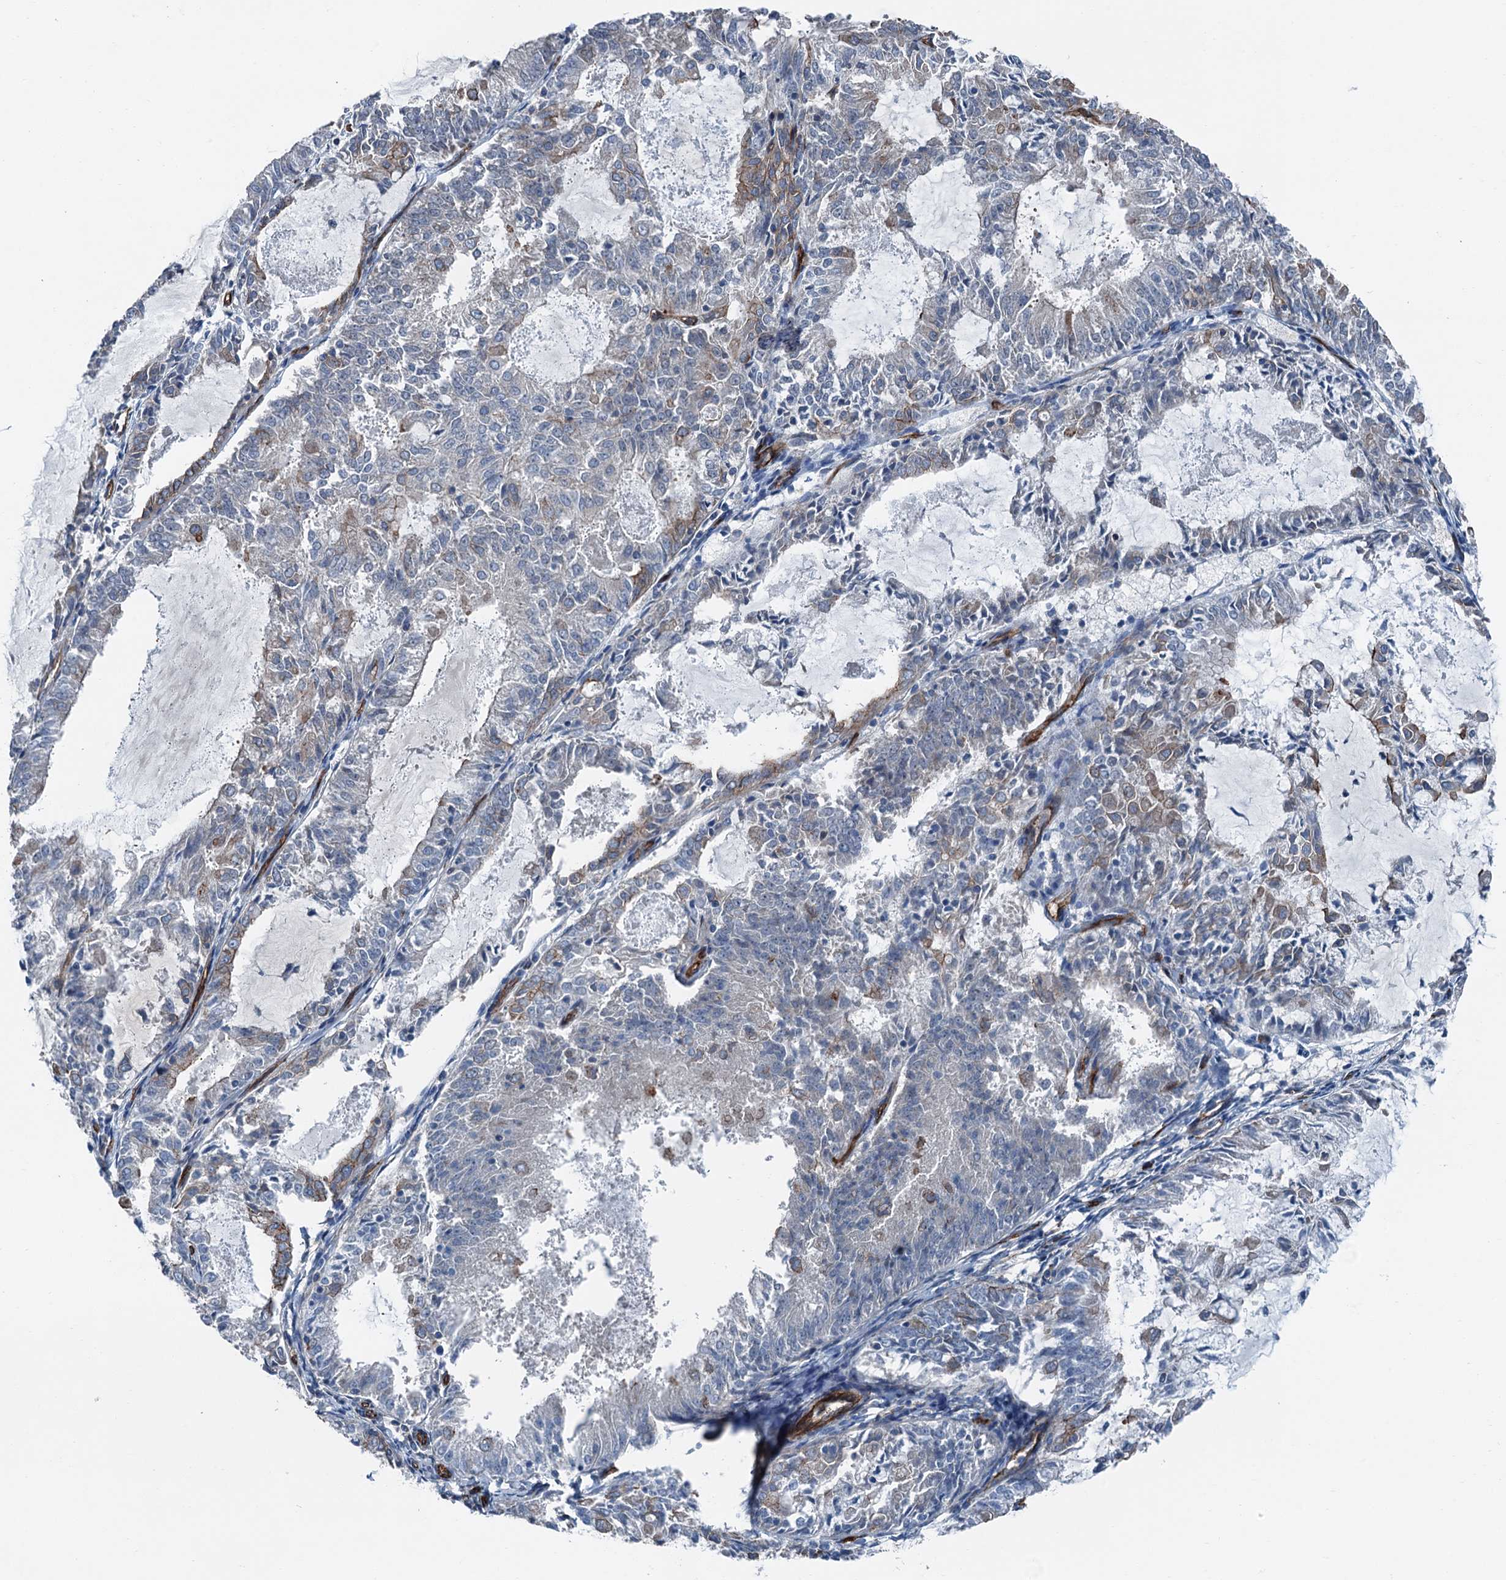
{"staining": {"intensity": "moderate", "quantity": "<25%", "location": "cytoplasmic/membranous"}, "tissue": "endometrial cancer", "cell_type": "Tumor cells", "image_type": "cancer", "snomed": [{"axis": "morphology", "description": "Adenocarcinoma, NOS"}, {"axis": "topography", "description": "Endometrium"}], "caption": "Brown immunohistochemical staining in human adenocarcinoma (endometrial) demonstrates moderate cytoplasmic/membranous expression in approximately <25% of tumor cells.", "gene": "NMRAL1", "patient": {"sex": "female", "age": 57}}